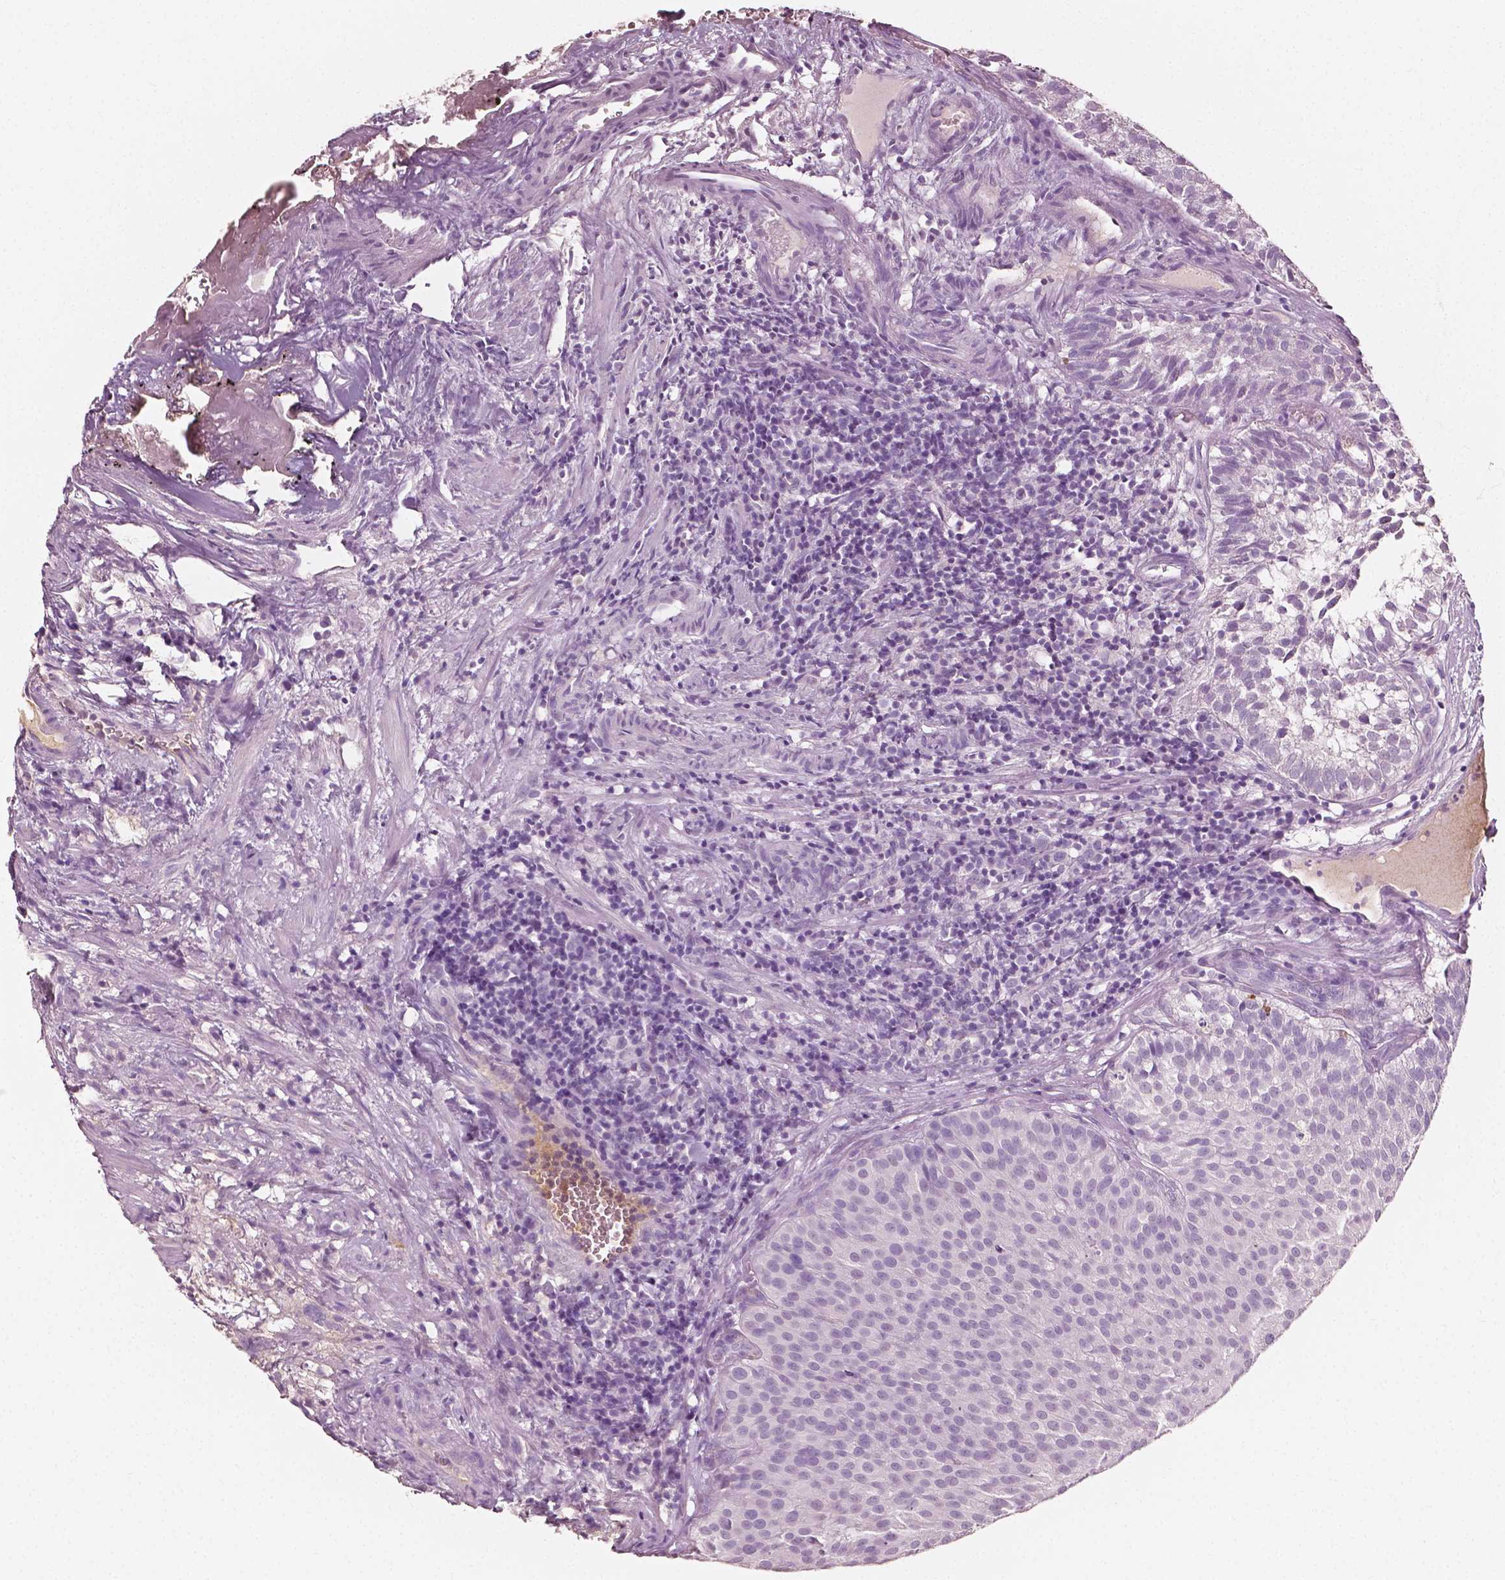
{"staining": {"intensity": "negative", "quantity": "none", "location": "none"}, "tissue": "urothelial cancer", "cell_type": "Tumor cells", "image_type": "cancer", "snomed": [{"axis": "morphology", "description": "Urothelial carcinoma, Low grade"}, {"axis": "topography", "description": "Urinary bladder"}], "caption": "IHC image of neoplastic tissue: human low-grade urothelial carcinoma stained with DAB demonstrates no significant protein staining in tumor cells. The staining was performed using DAB to visualize the protein expression in brown, while the nuclei were stained in blue with hematoxylin (Magnification: 20x).", "gene": "APOA4", "patient": {"sex": "female", "age": 87}}